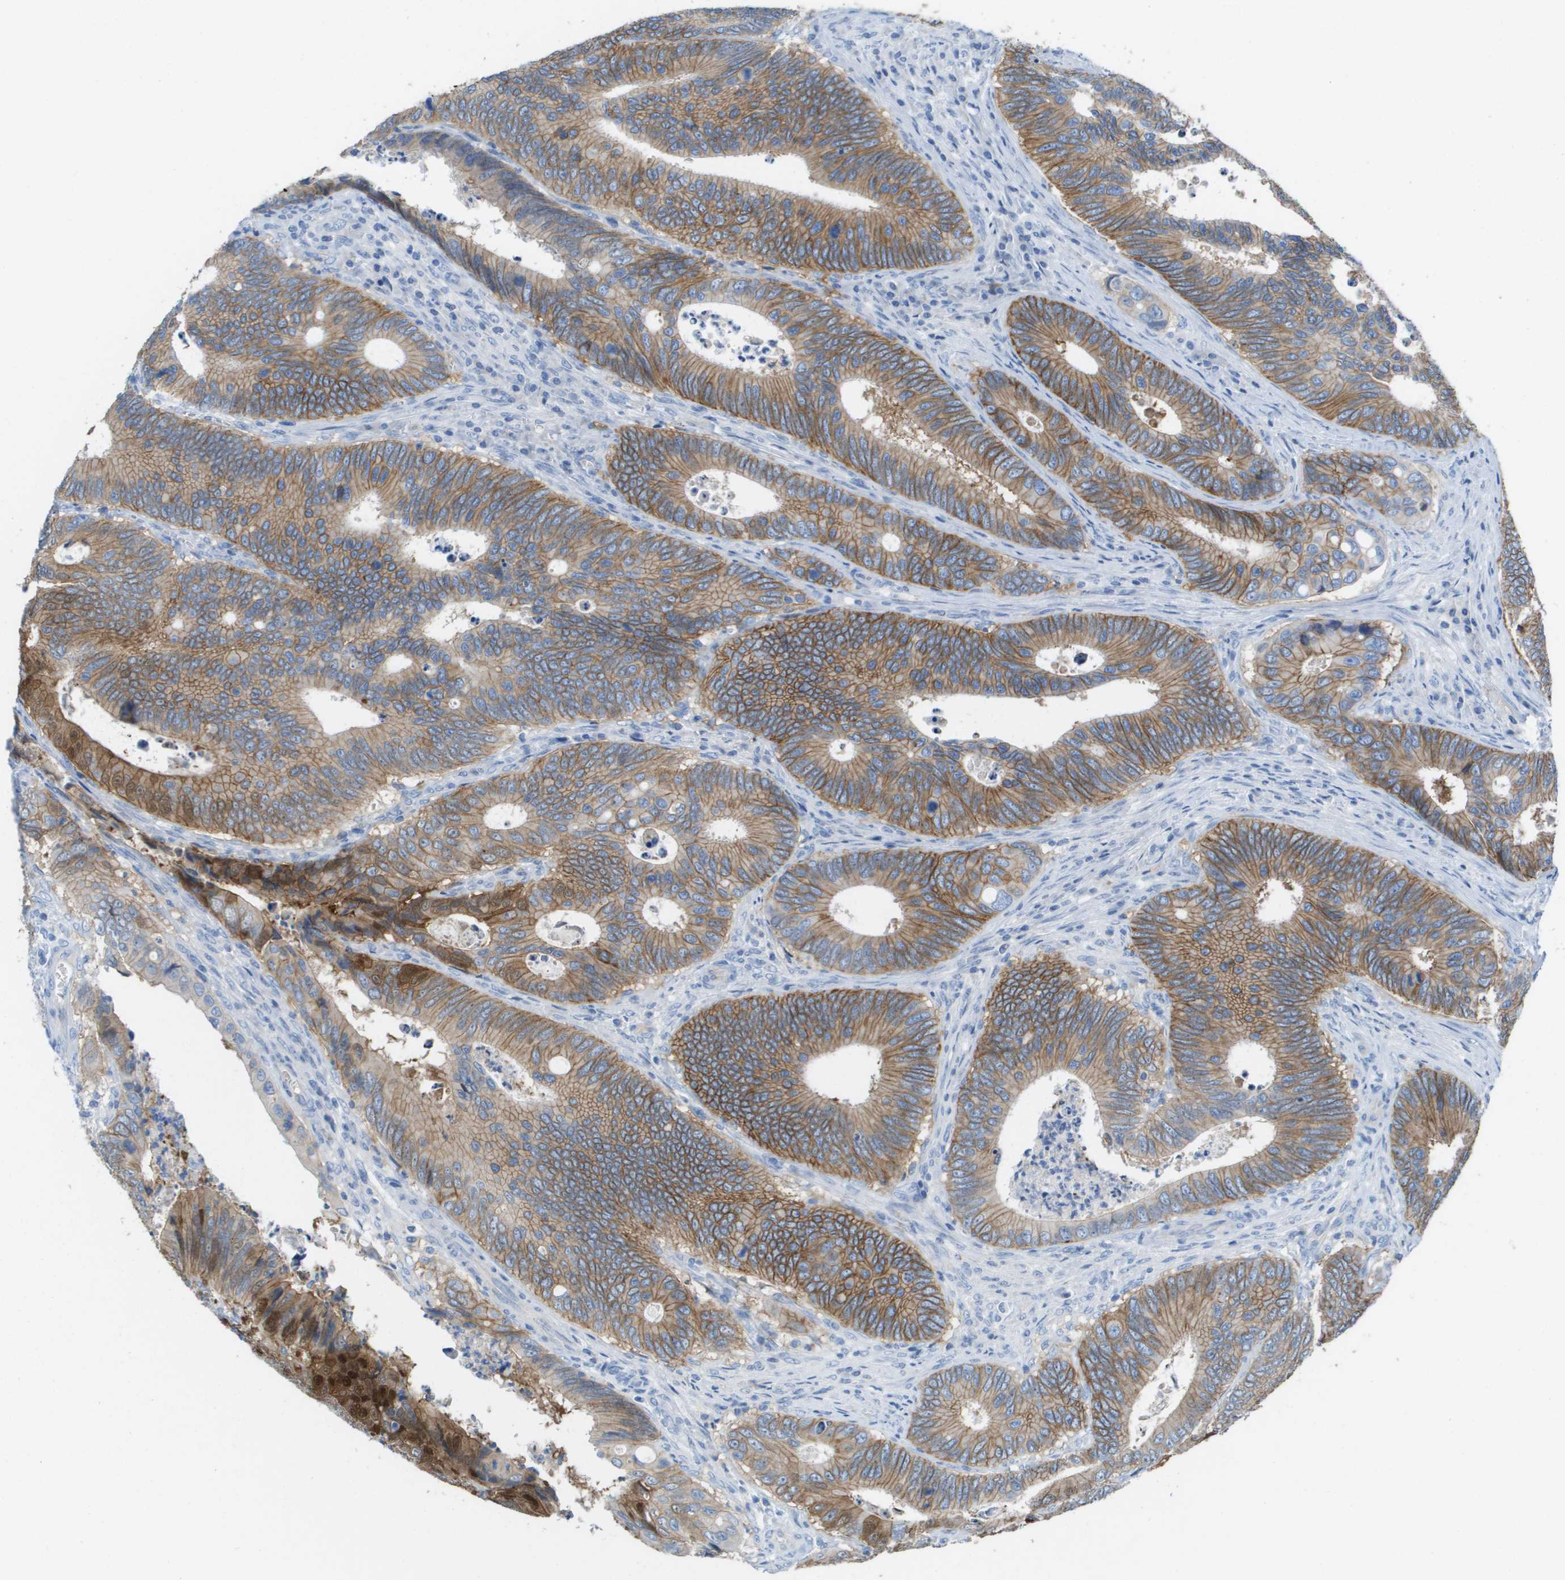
{"staining": {"intensity": "moderate", "quantity": ">75%", "location": "cytoplasmic/membranous"}, "tissue": "colorectal cancer", "cell_type": "Tumor cells", "image_type": "cancer", "snomed": [{"axis": "morphology", "description": "Inflammation, NOS"}, {"axis": "morphology", "description": "Adenocarcinoma, NOS"}, {"axis": "topography", "description": "Colon"}], "caption": "Protein expression analysis of adenocarcinoma (colorectal) shows moderate cytoplasmic/membranous positivity in about >75% of tumor cells.", "gene": "CD46", "patient": {"sex": "male", "age": 72}}